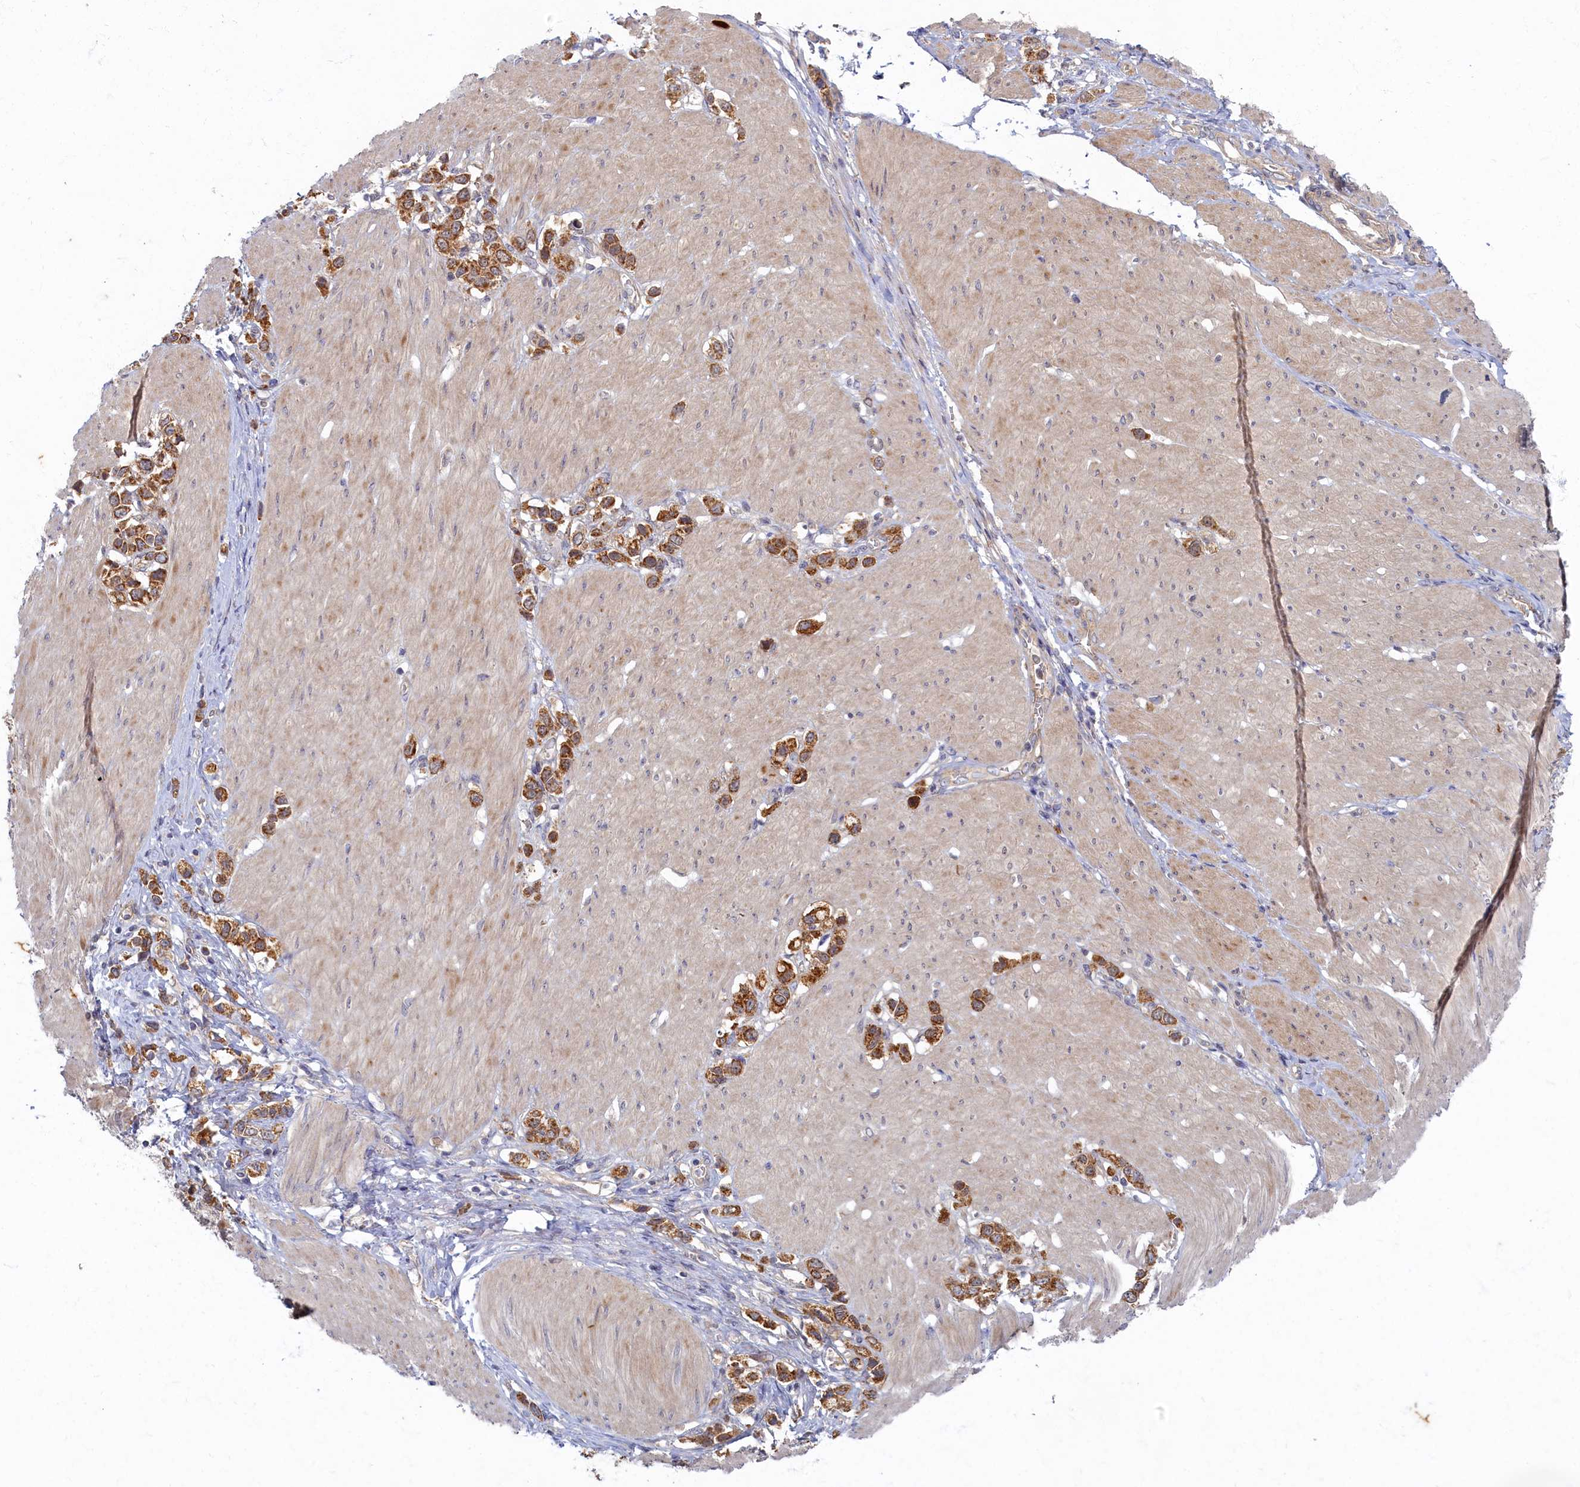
{"staining": {"intensity": "moderate", "quantity": ">75%", "location": "cytoplasmic/membranous"}, "tissue": "stomach cancer", "cell_type": "Tumor cells", "image_type": "cancer", "snomed": [{"axis": "morphology", "description": "Normal tissue, NOS"}, {"axis": "morphology", "description": "Adenocarcinoma, NOS"}, {"axis": "topography", "description": "Stomach, upper"}, {"axis": "topography", "description": "Stomach"}], "caption": "Protein expression analysis of human stomach adenocarcinoma reveals moderate cytoplasmic/membranous staining in about >75% of tumor cells. (Stains: DAB in brown, nuclei in blue, Microscopy: brightfield microscopy at high magnification).", "gene": "WDR59", "patient": {"sex": "female", "age": 65}}